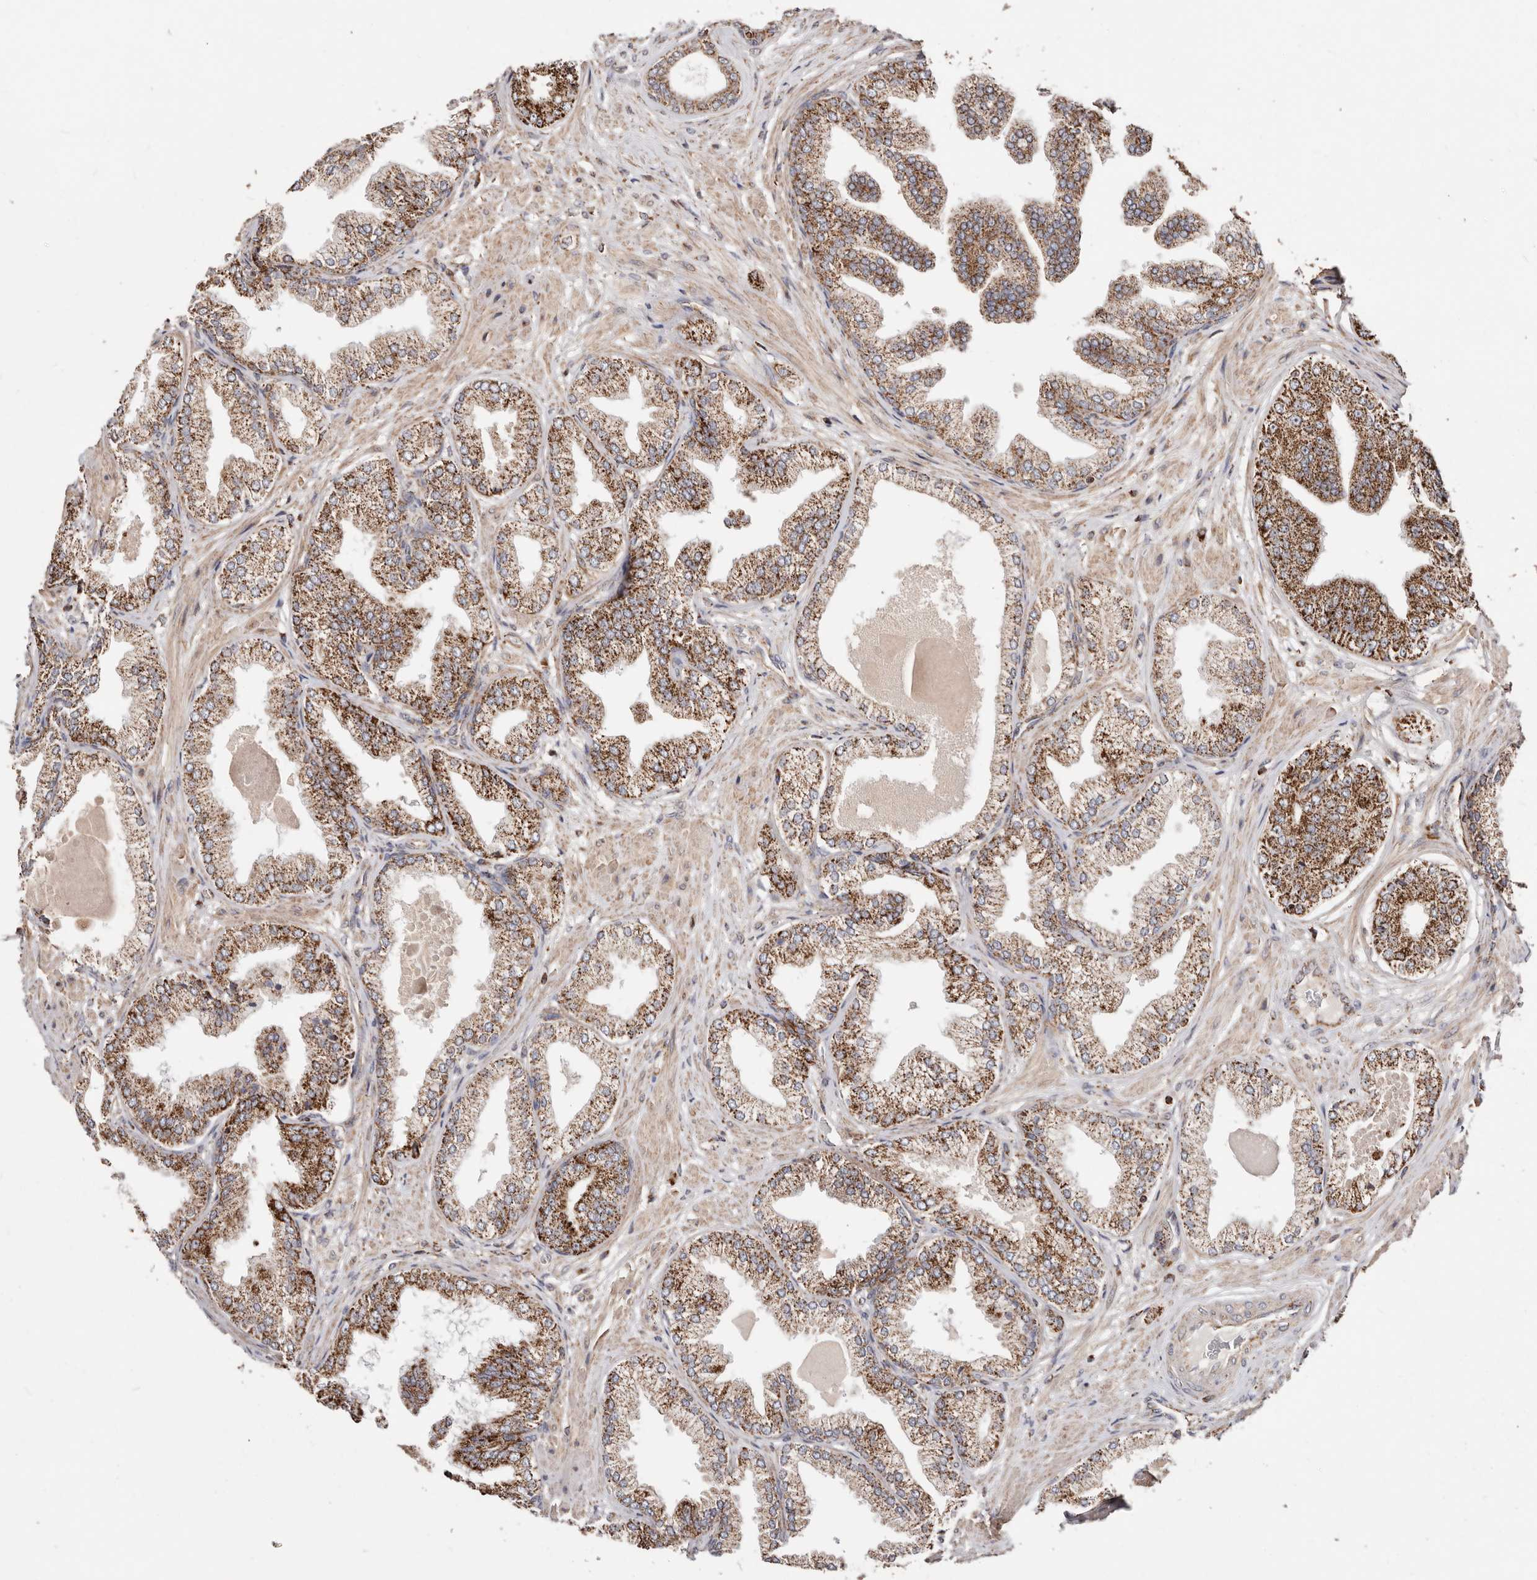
{"staining": {"intensity": "strong", "quantity": ">75%", "location": "cytoplasmic/membranous"}, "tissue": "prostate cancer", "cell_type": "Tumor cells", "image_type": "cancer", "snomed": [{"axis": "morphology", "description": "Adenocarcinoma, Low grade"}, {"axis": "topography", "description": "Prostate"}], "caption": "This image reveals immunohistochemistry staining of human prostate adenocarcinoma (low-grade), with high strong cytoplasmic/membranous expression in approximately >75% of tumor cells.", "gene": "PRKACB", "patient": {"sex": "male", "age": 63}}